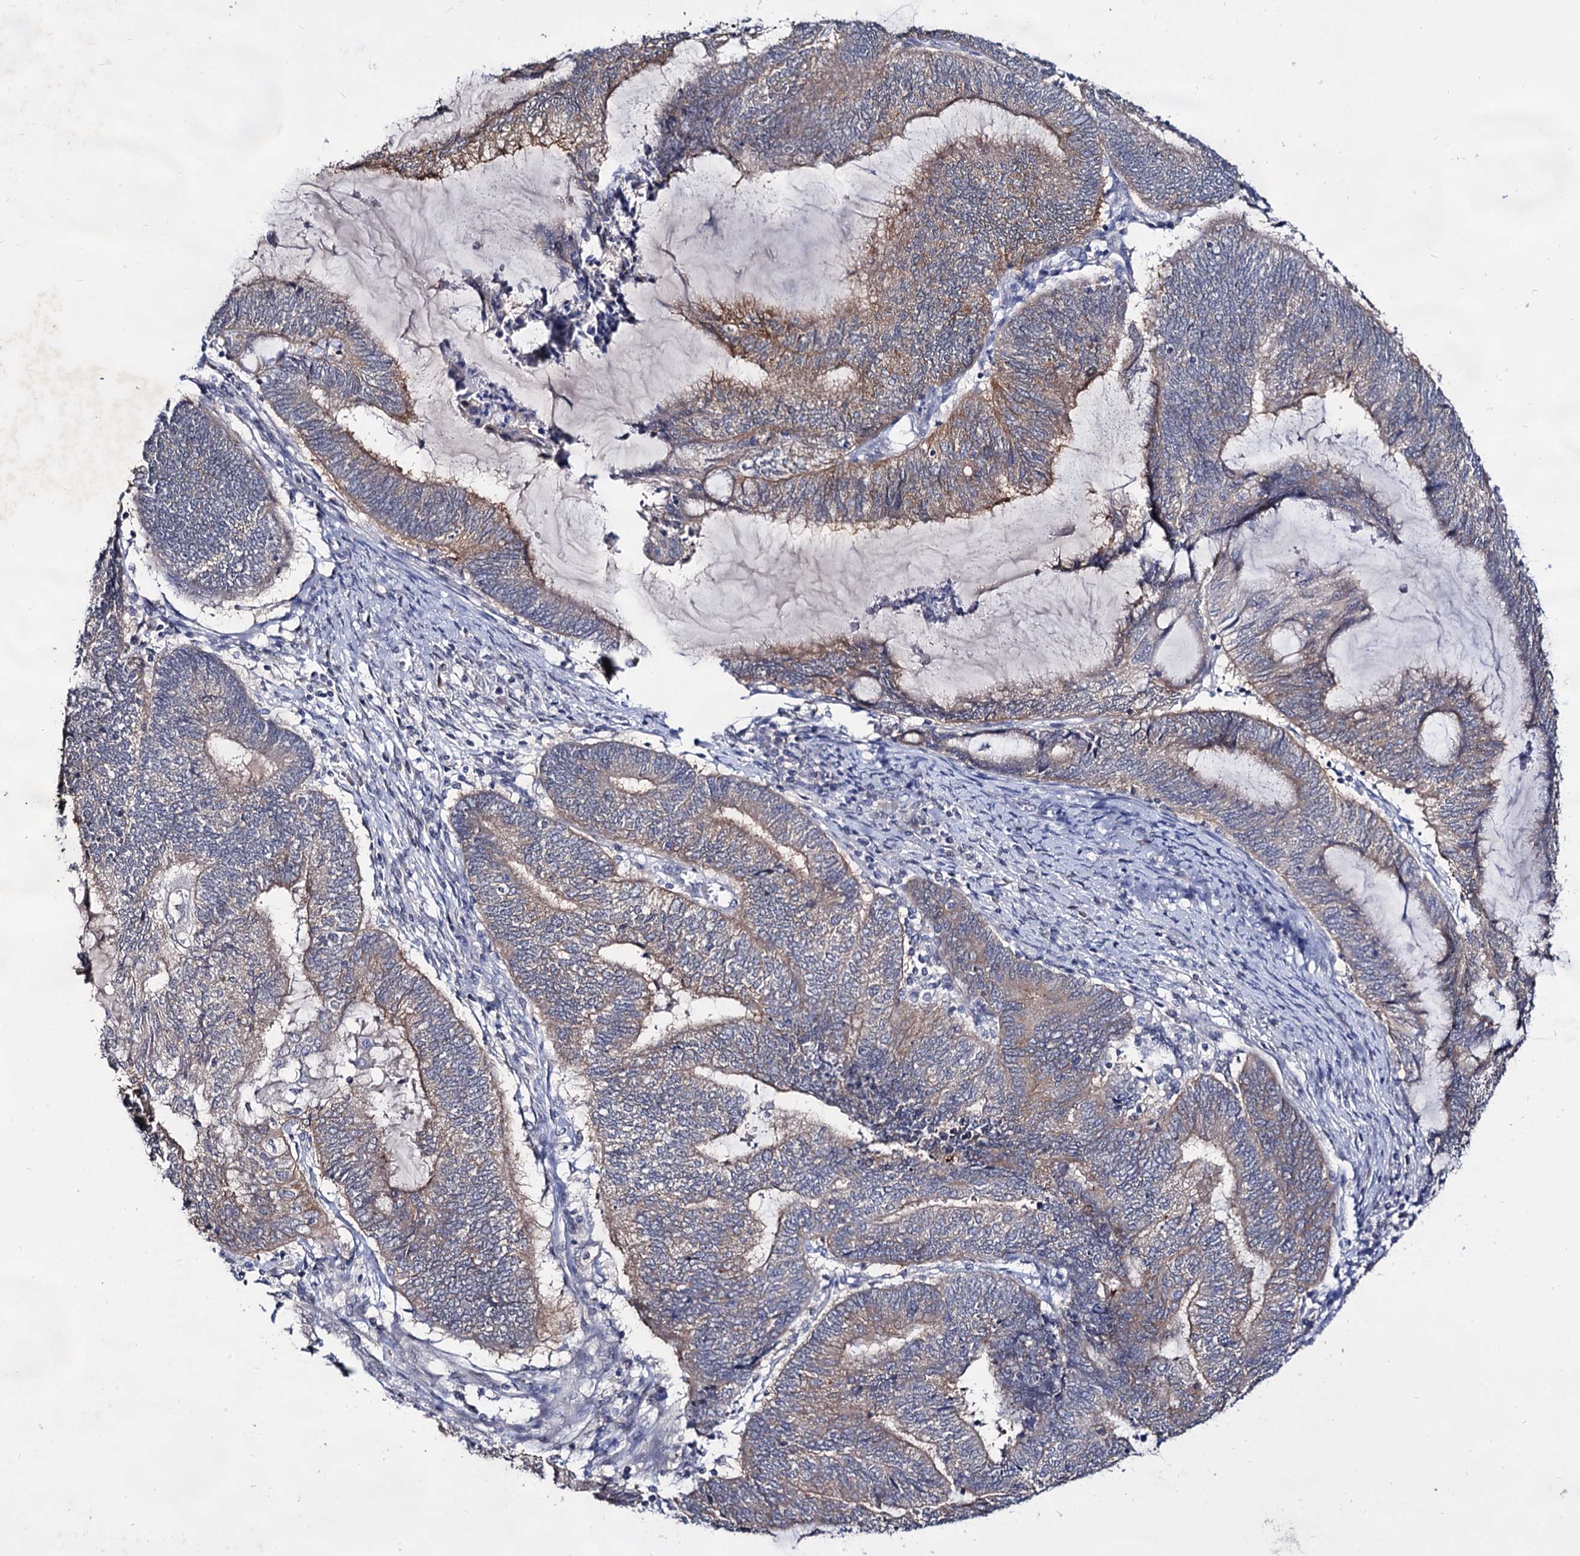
{"staining": {"intensity": "weak", "quantity": ">75%", "location": "cytoplasmic/membranous"}, "tissue": "endometrial cancer", "cell_type": "Tumor cells", "image_type": "cancer", "snomed": [{"axis": "morphology", "description": "Adenocarcinoma, NOS"}, {"axis": "topography", "description": "Uterus"}, {"axis": "topography", "description": "Endometrium"}], "caption": "The immunohistochemical stain highlights weak cytoplasmic/membranous positivity in tumor cells of endometrial adenocarcinoma tissue.", "gene": "ARFIP2", "patient": {"sex": "female", "age": 70}}